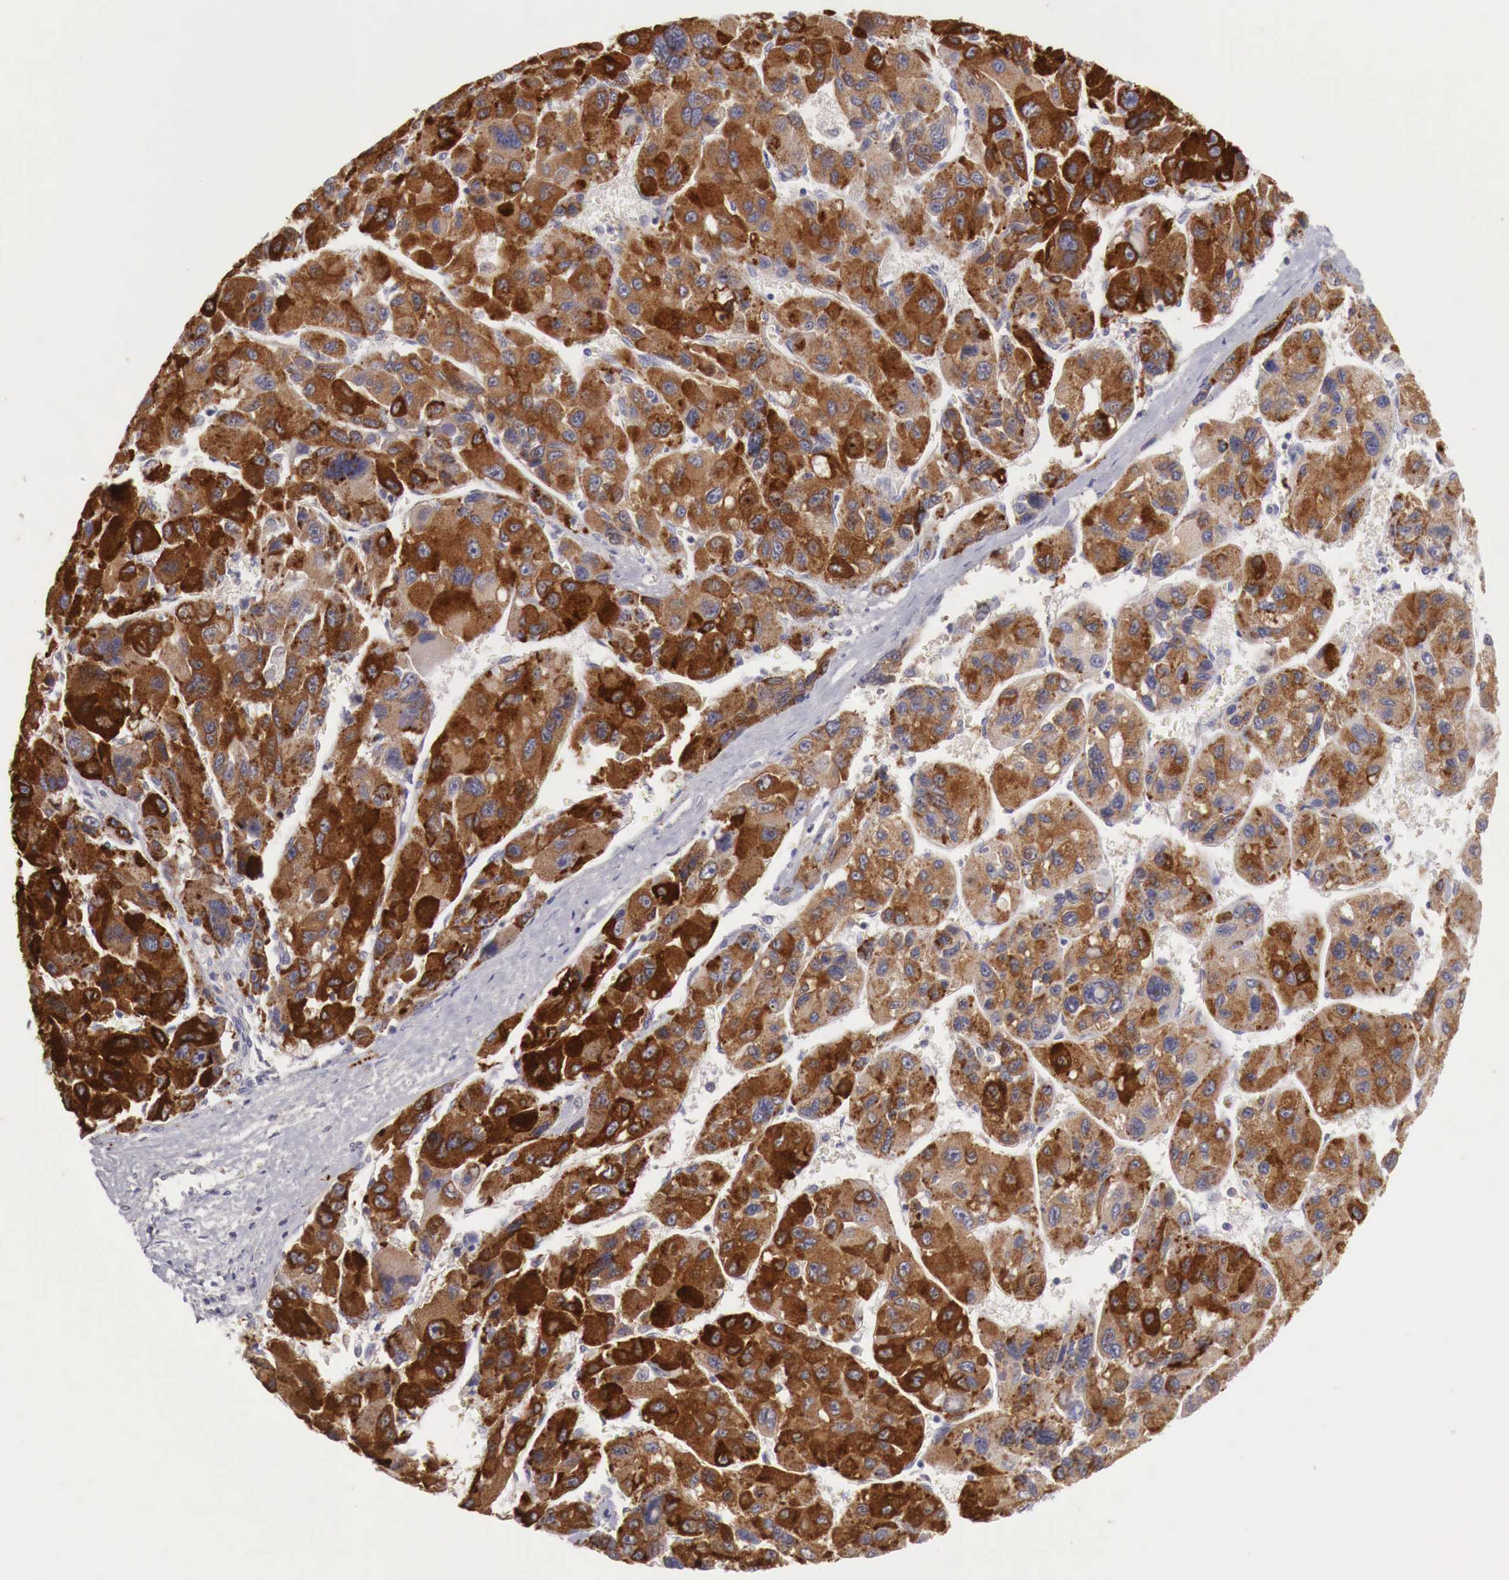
{"staining": {"intensity": "strong", "quantity": ">75%", "location": "cytoplasmic/membranous"}, "tissue": "liver cancer", "cell_type": "Tumor cells", "image_type": "cancer", "snomed": [{"axis": "morphology", "description": "Carcinoma, Hepatocellular, NOS"}, {"axis": "topography", "description": "Liver"}], "caption": "Strong cytoplasmic/membranous staining for a protein is present in approximately >75% of tumor cells of liver hepatocellular carcinoma using immunohistochemistry.", "gene": "NSDHL", "patient": {"sex": "male", "age": 64}}